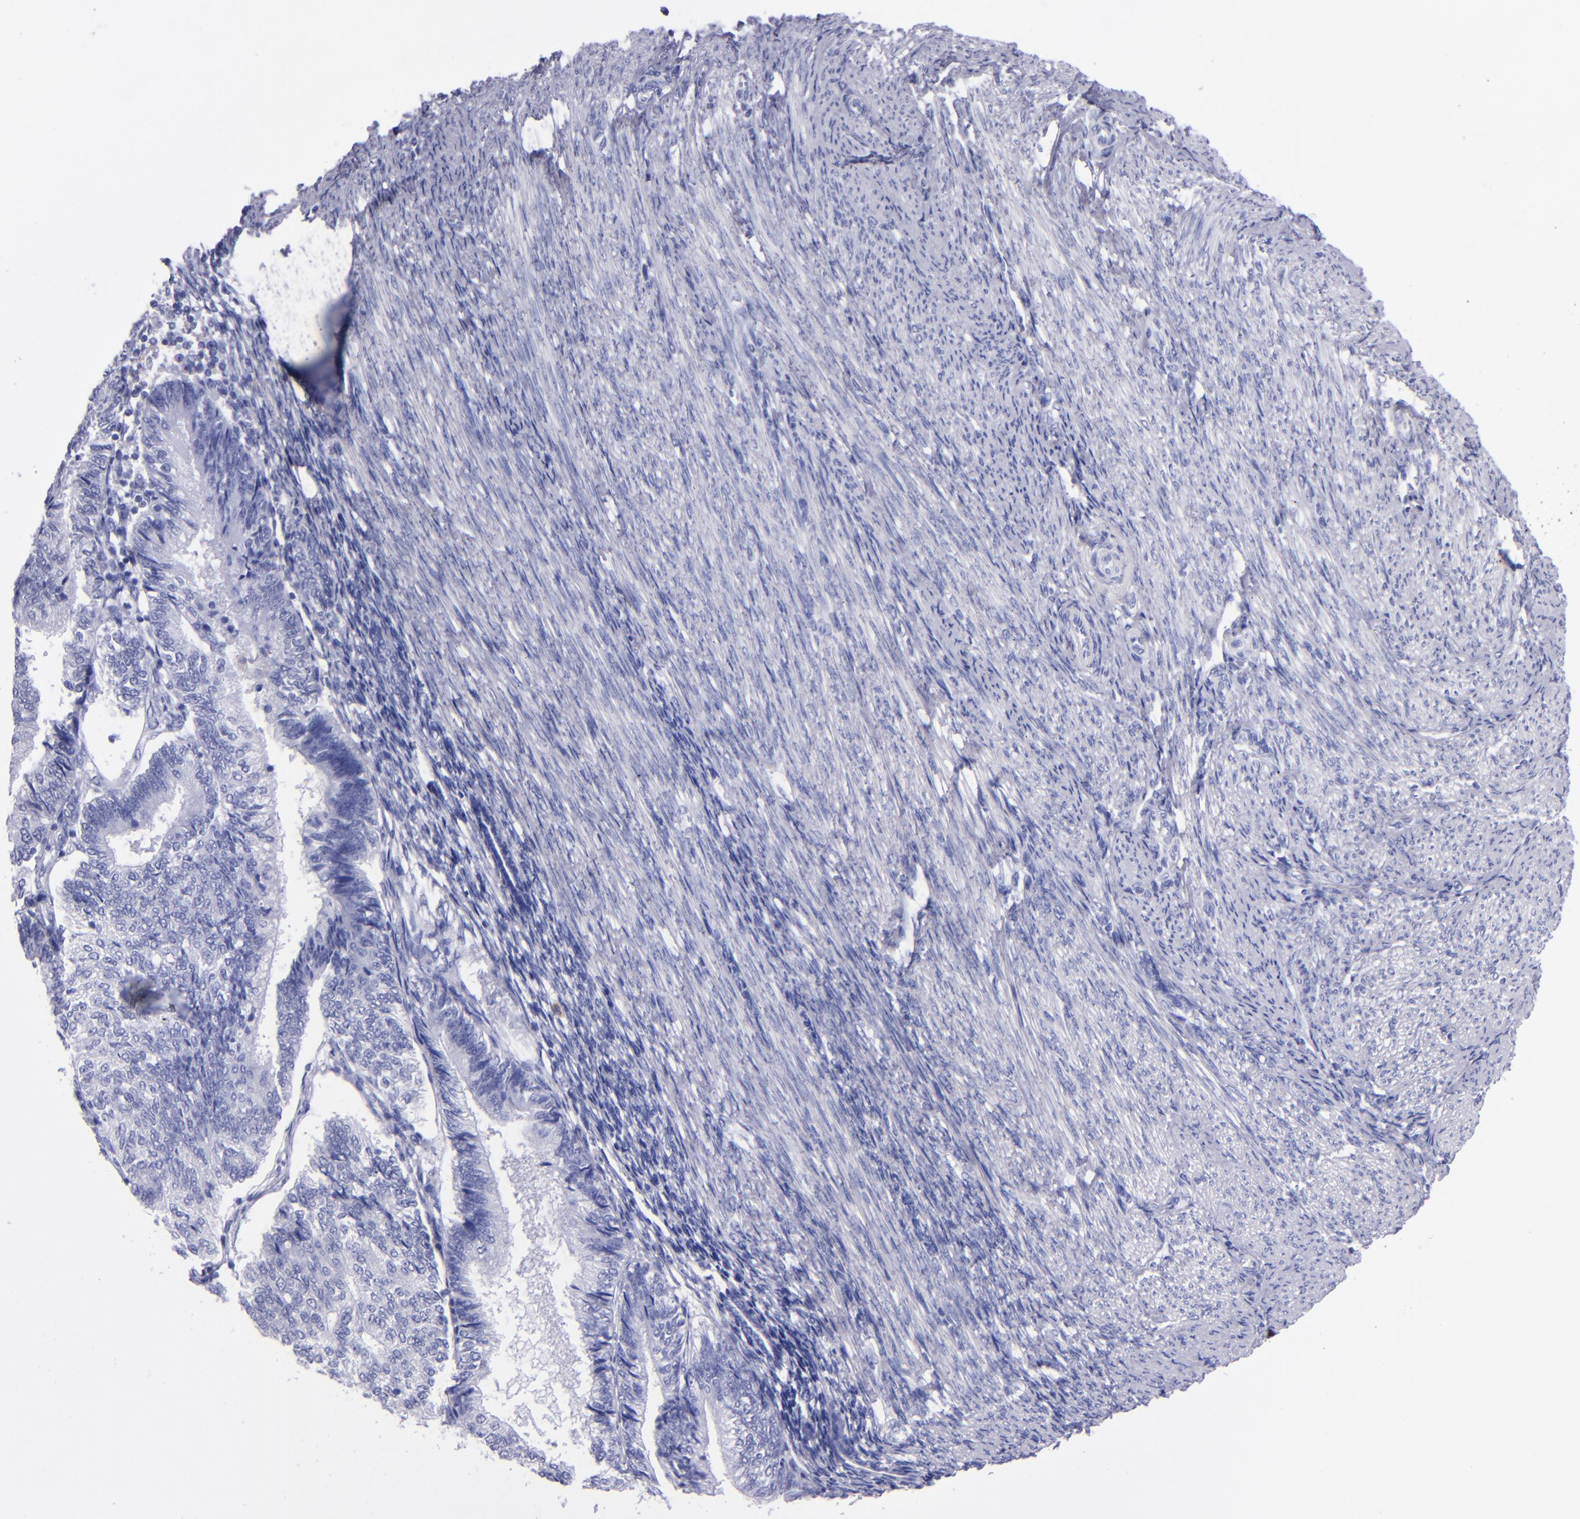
{"staining": {"intensity": "negative", "quantity": "none", "location": "none"}, "tissue": "endometrial cancer", "cell_type": "Tumor cells", "image_type": "cancer", "snomed": [{"axis": "morphology", "description": "Adenocarcinoma, NOS"}, {"axis": "topography", "description": "Endometrium"}], "caption": "IHC of endometrial cancer reveals no staining in tumor cells. (Brightfield microscopy of DAB (3,3'-diaminobenzidine) IHC at high magnification).", "gene": "CR1", "patient": {"sex": "female", "age": 55}}